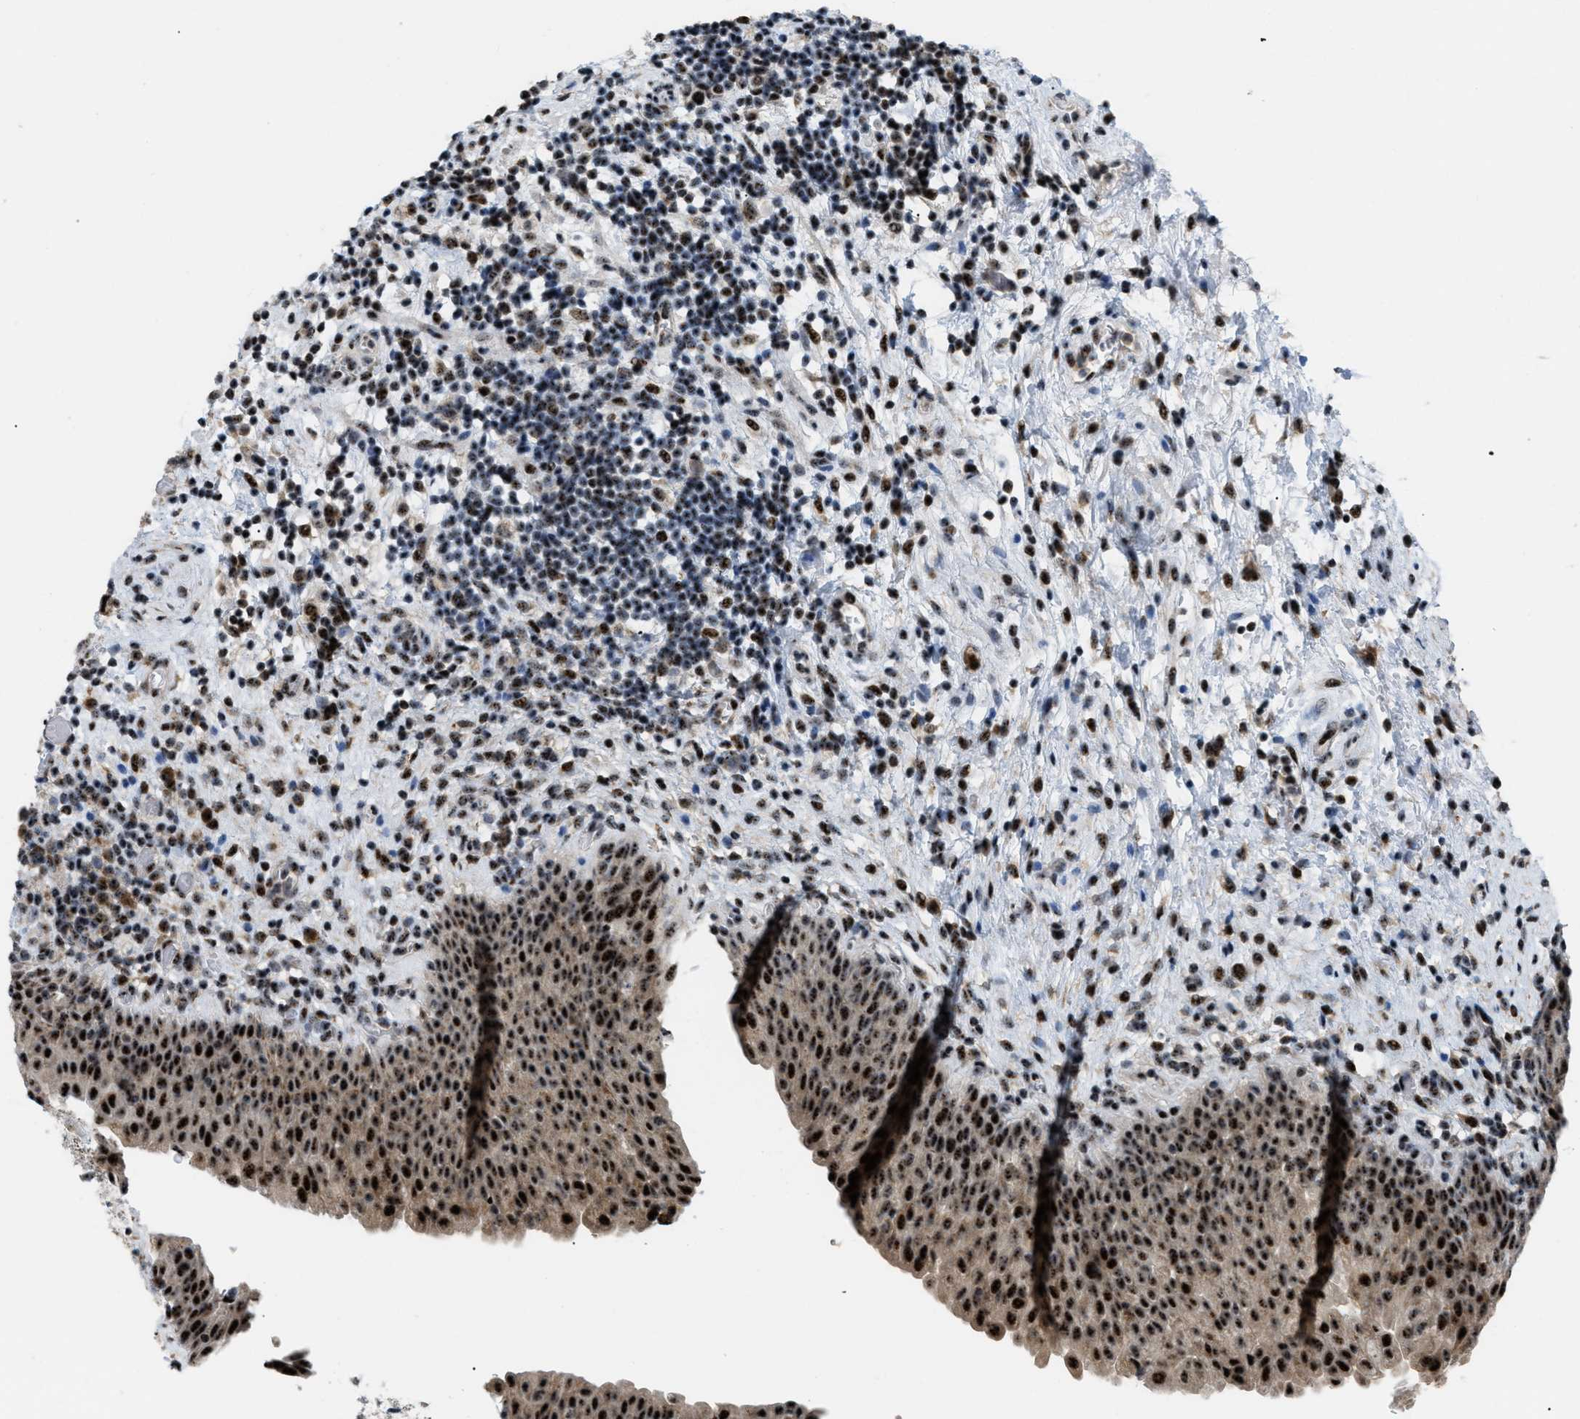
{"staining": {"intensity": "strong", "quantity": ">75%", "location": "cytoplasmic/membranous,nuclear"}, "tissue": "urinary bladder", "cell_type": "Urothelial cells", "image_type": "normal", "snomed": [{"axis": "morphology", "description": "Normal tissue, NOS"}, {"axis": "topography", "description": "Urinary bladder"}], "caption": "Immunohistochemistry of normal urinary bladder demonstrates high levels of strong cytoplasmic/membranous,nuclear staining in about >75% of urothelial cells. (brown staining indicates protein expression, while blue staining denotes nuclei).", "gene": "CDR2", "patient": {"sex": "male", "age": 37}}